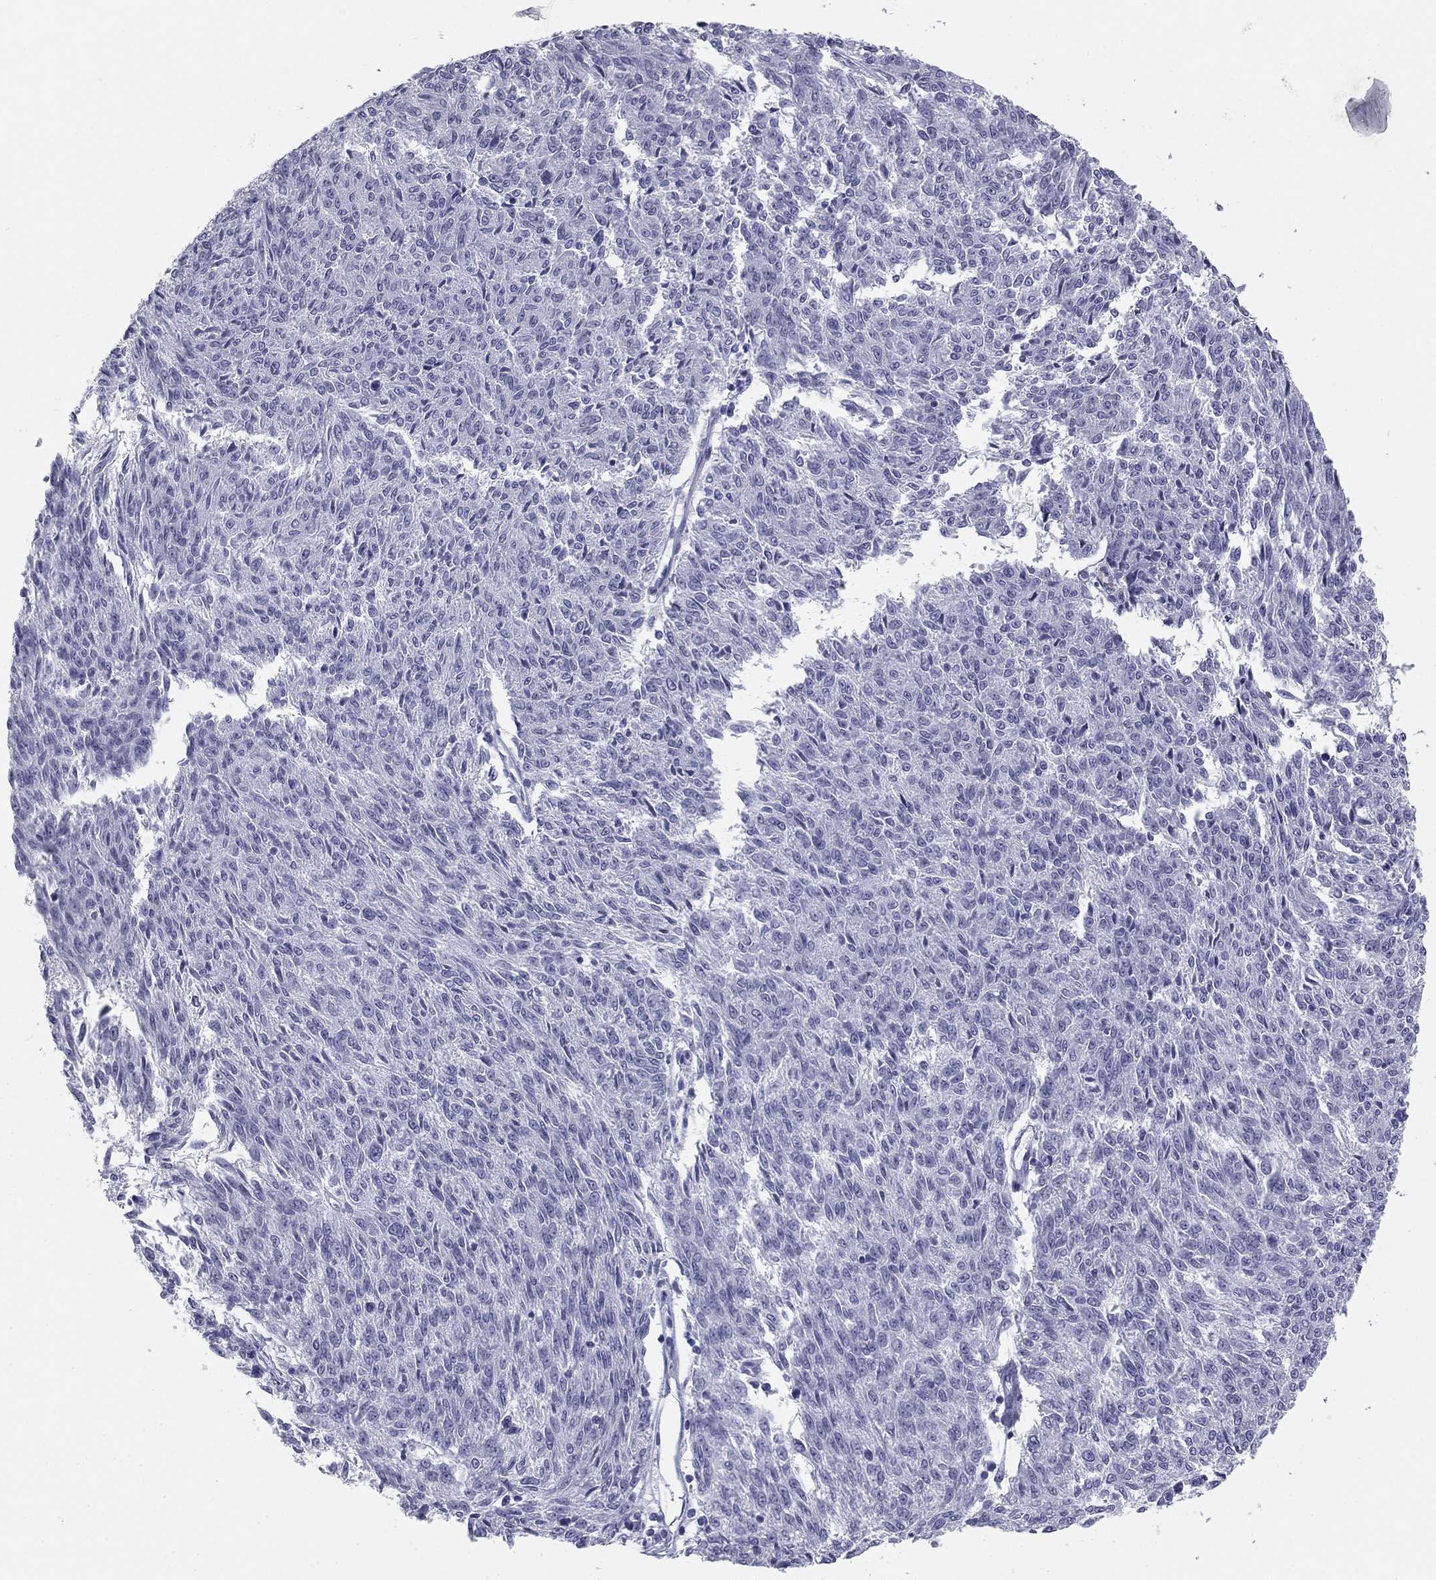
{"staining": {"intensity": "negative", "quantity": "none", "location": "none"}, "tissue": "melanoma", "cell_type": "Tumor cells", "image_type": "cancer", "snomed": [{"axis": "morphology", "description": "Malignant melanoma, NOS"}, {"axis": "topography", "description": "Skin"}], "caption": "Immunohistochemistry (IHC) image of human melanoma stained for a protein (brown), which reveals no positivity in tumor cells.", "gene": "SULT2B1", "patient": {"sex": "female", "age": 72}}